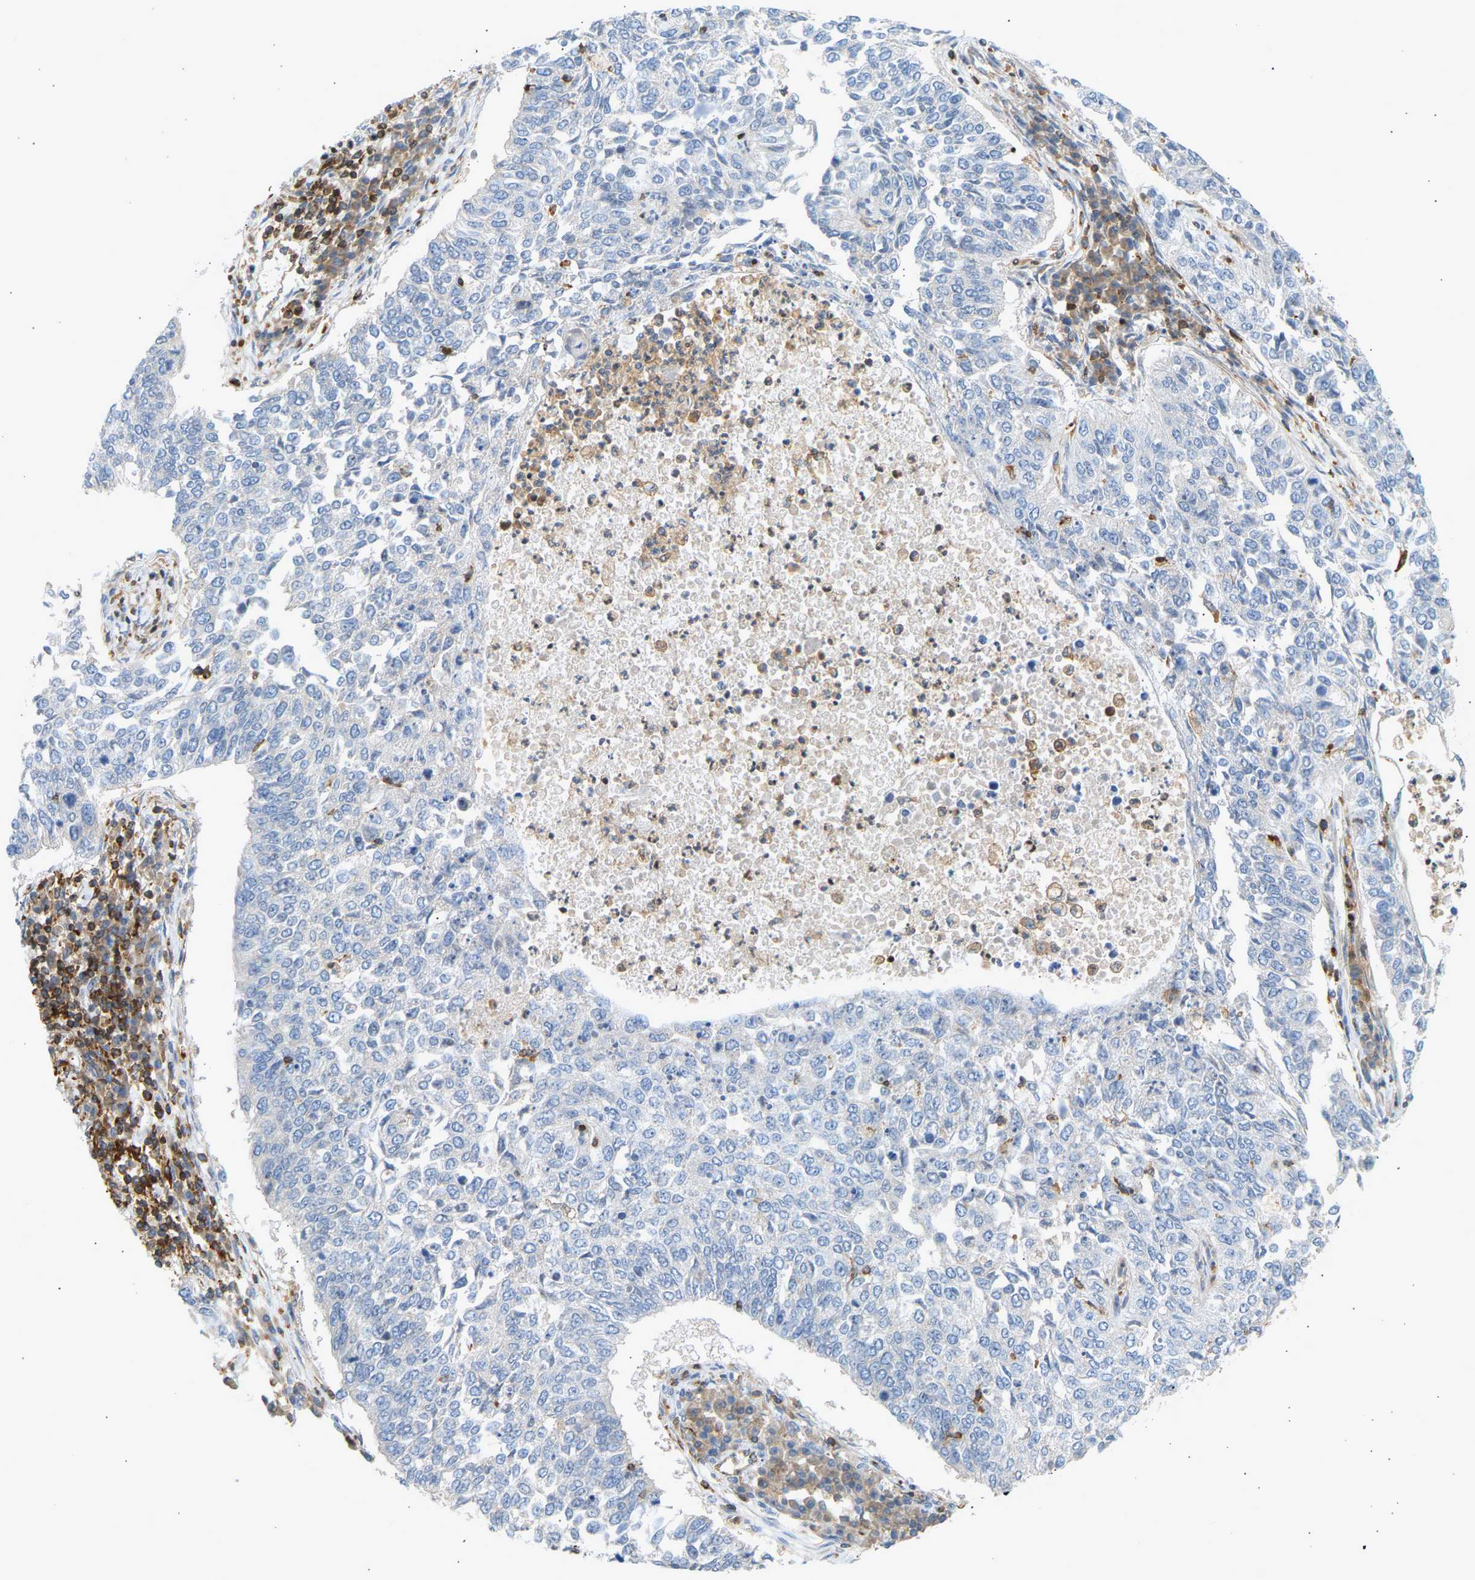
{"staining": {"intensity": "negative", "quantity": "none", "location": "none"}, "tissue": "lung cancer", "cell_type": "Tumor cells", "image_type": "cancer", "snomed": [{"axis": "morphology", "description": "Normal tissue, NOS"}, {"axis": "morphology", "description": "Squamous cell carcinoma, NOS"}, {"axis": "topography", "description": "Cartilage tissue"}, {"axis": "topography", "description": "Bronchus"}, {"axis": "topography", "description": "Lung"}], "caption": "Immunohistochemistry (IHC) of lung squamous cell carcinoma exhibits no expression in tumor cells.", "gene": "FNBP1", "patient": {"sex": "female", "age": 49}}